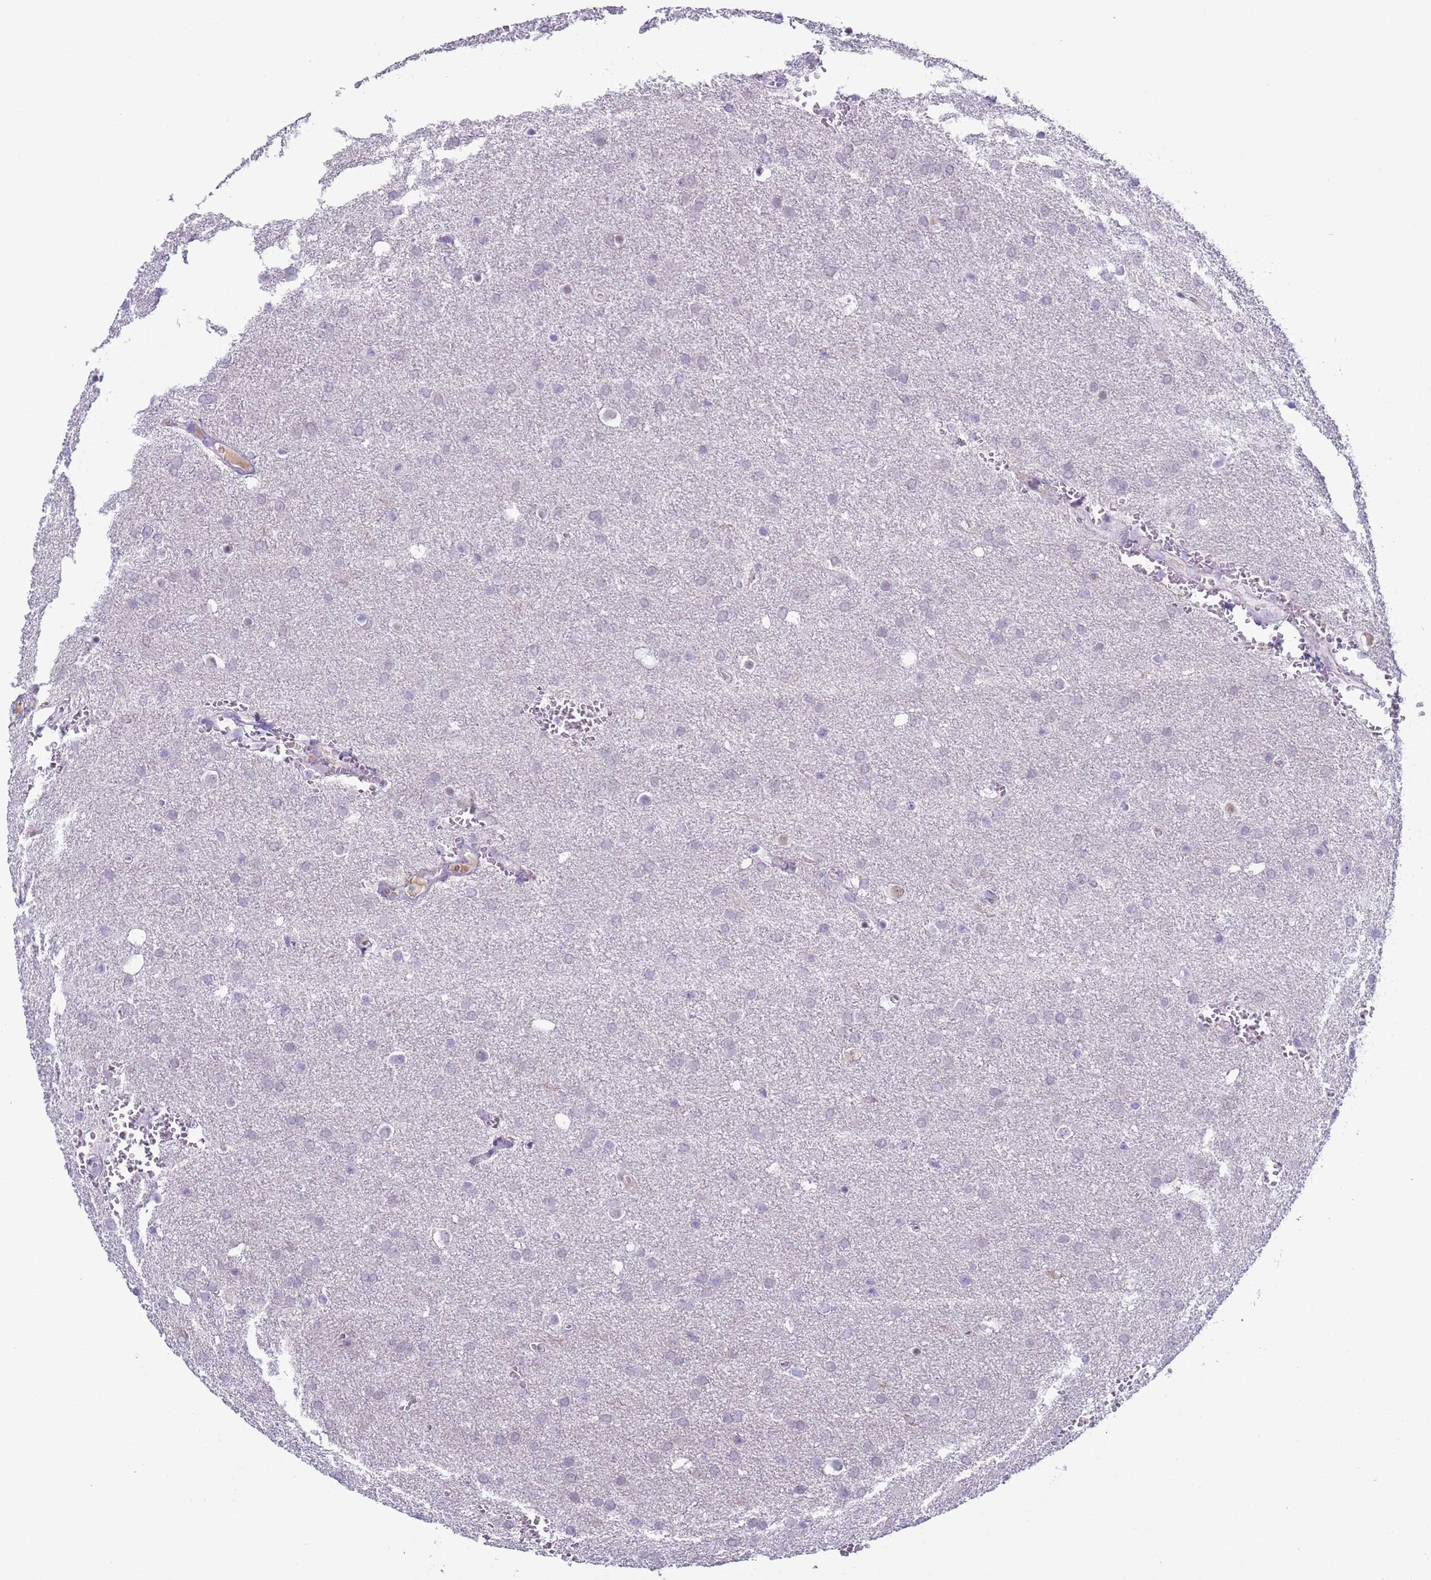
{"staining": {"intensity": "negative", "quantity": "none", "location": "none"}, "tissue": "glioma", "cell_type": "Tumor cells", "image_type": "cancer", "snomed": [{"axis": "morphology", "description": "Glioma, malignant, Low grade"}, {"axis": "topography", "description": "Brain"}], "caption": "IHC of human malignant glioma (low-grade) demonstrates no positivity in tumor cells.", "gene": "NPAP1", "patient": {"sex": "female", "age": 32}}